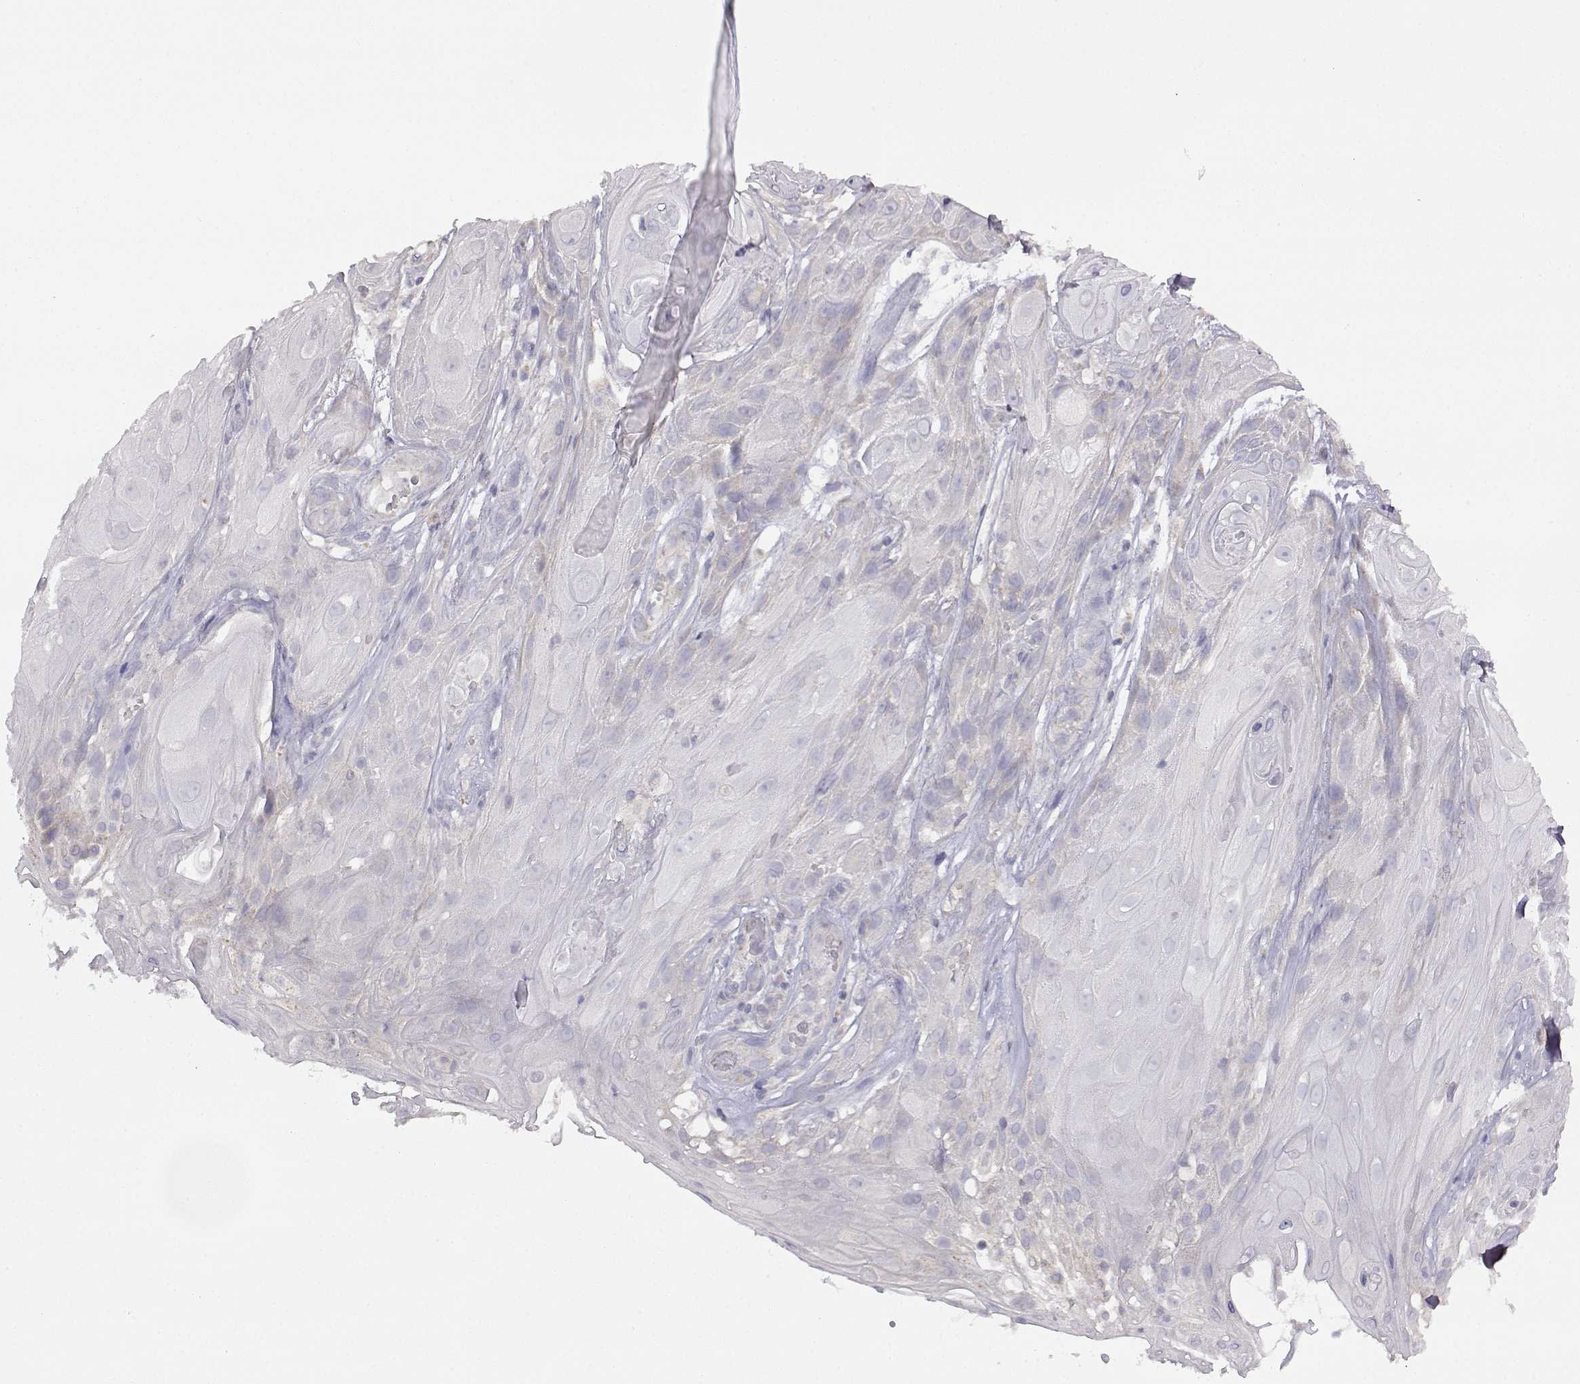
{"staining": {"intensity": "negative", "quantity": "none", "location": "none"}, "tissue": "skin cancer", "cell_type": "Tumor cells", "image_type": "cancer", "snomed": [{"axis": "morphology", "description": "Squamous cell carcinoma, NOS"}, {"axis": "topography", "description": "Skin"}], "caption": "A histopathology image of skin cancer (squamous cell carcinoma) stained for a protein shows no brown staining in tumor cells.", "gene": "DDC", "patient": {"sex": "male", "age": 62}}